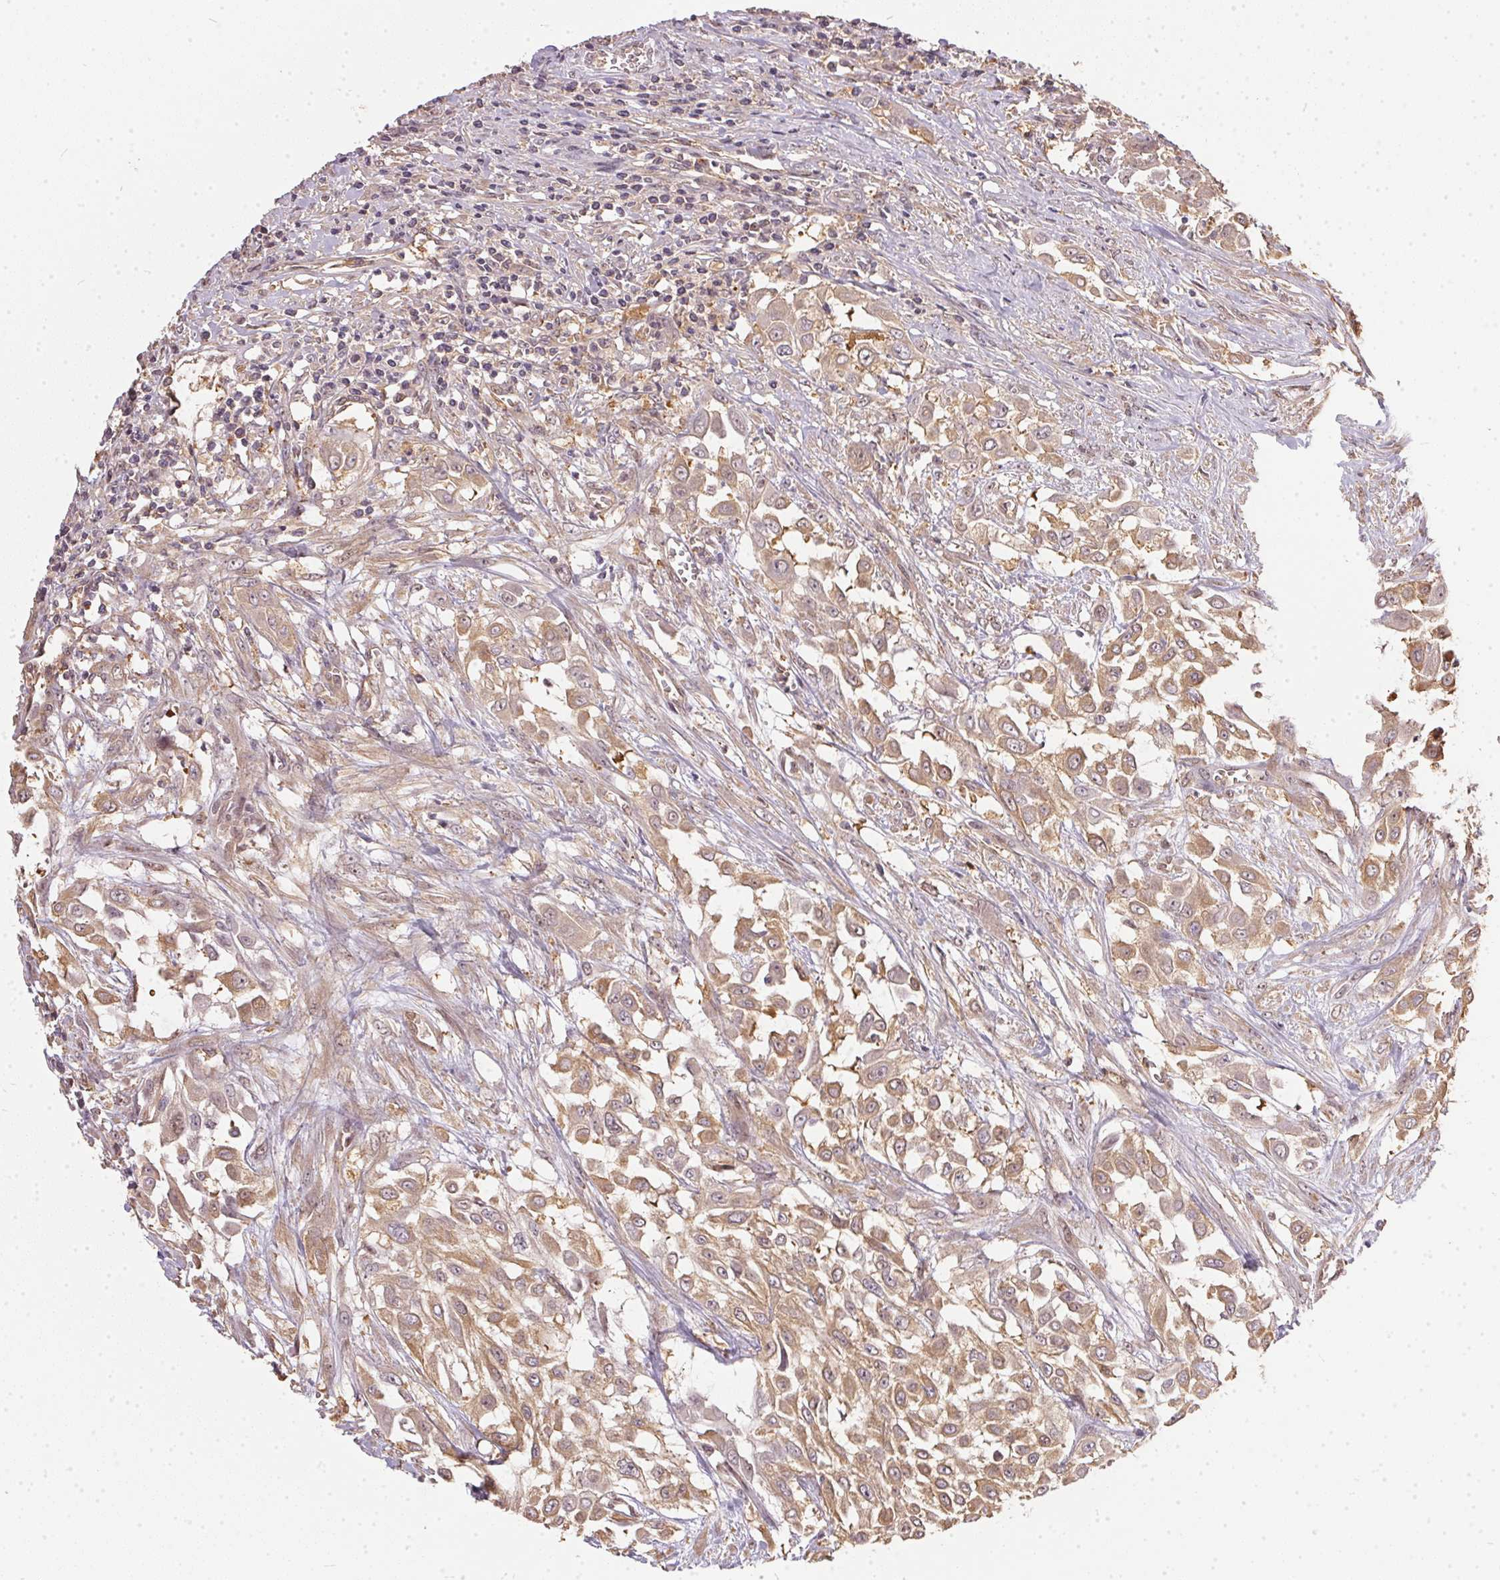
{"staining": {"intensity": "weak", "quantity": ">75%", "location": "cytoplasmic/membranous"}, "tissue": "urothelial cancer", "cell_type": "Tumor cells", "image_type": "cancer", "snomed": [{"axis": "morphology", "description": "Urothelial carcinoma, High grade"}, {"axis": "topography", "description": "Urinary bladder"}], "caption": "Human urothelial cancer stained for a protein (brown) displays weak cytoplasmic/membranous positive positivity in approximately >75% of tumor cells.", "gene": "BLMH", "patient": {"sex": "male", "age": 57}}